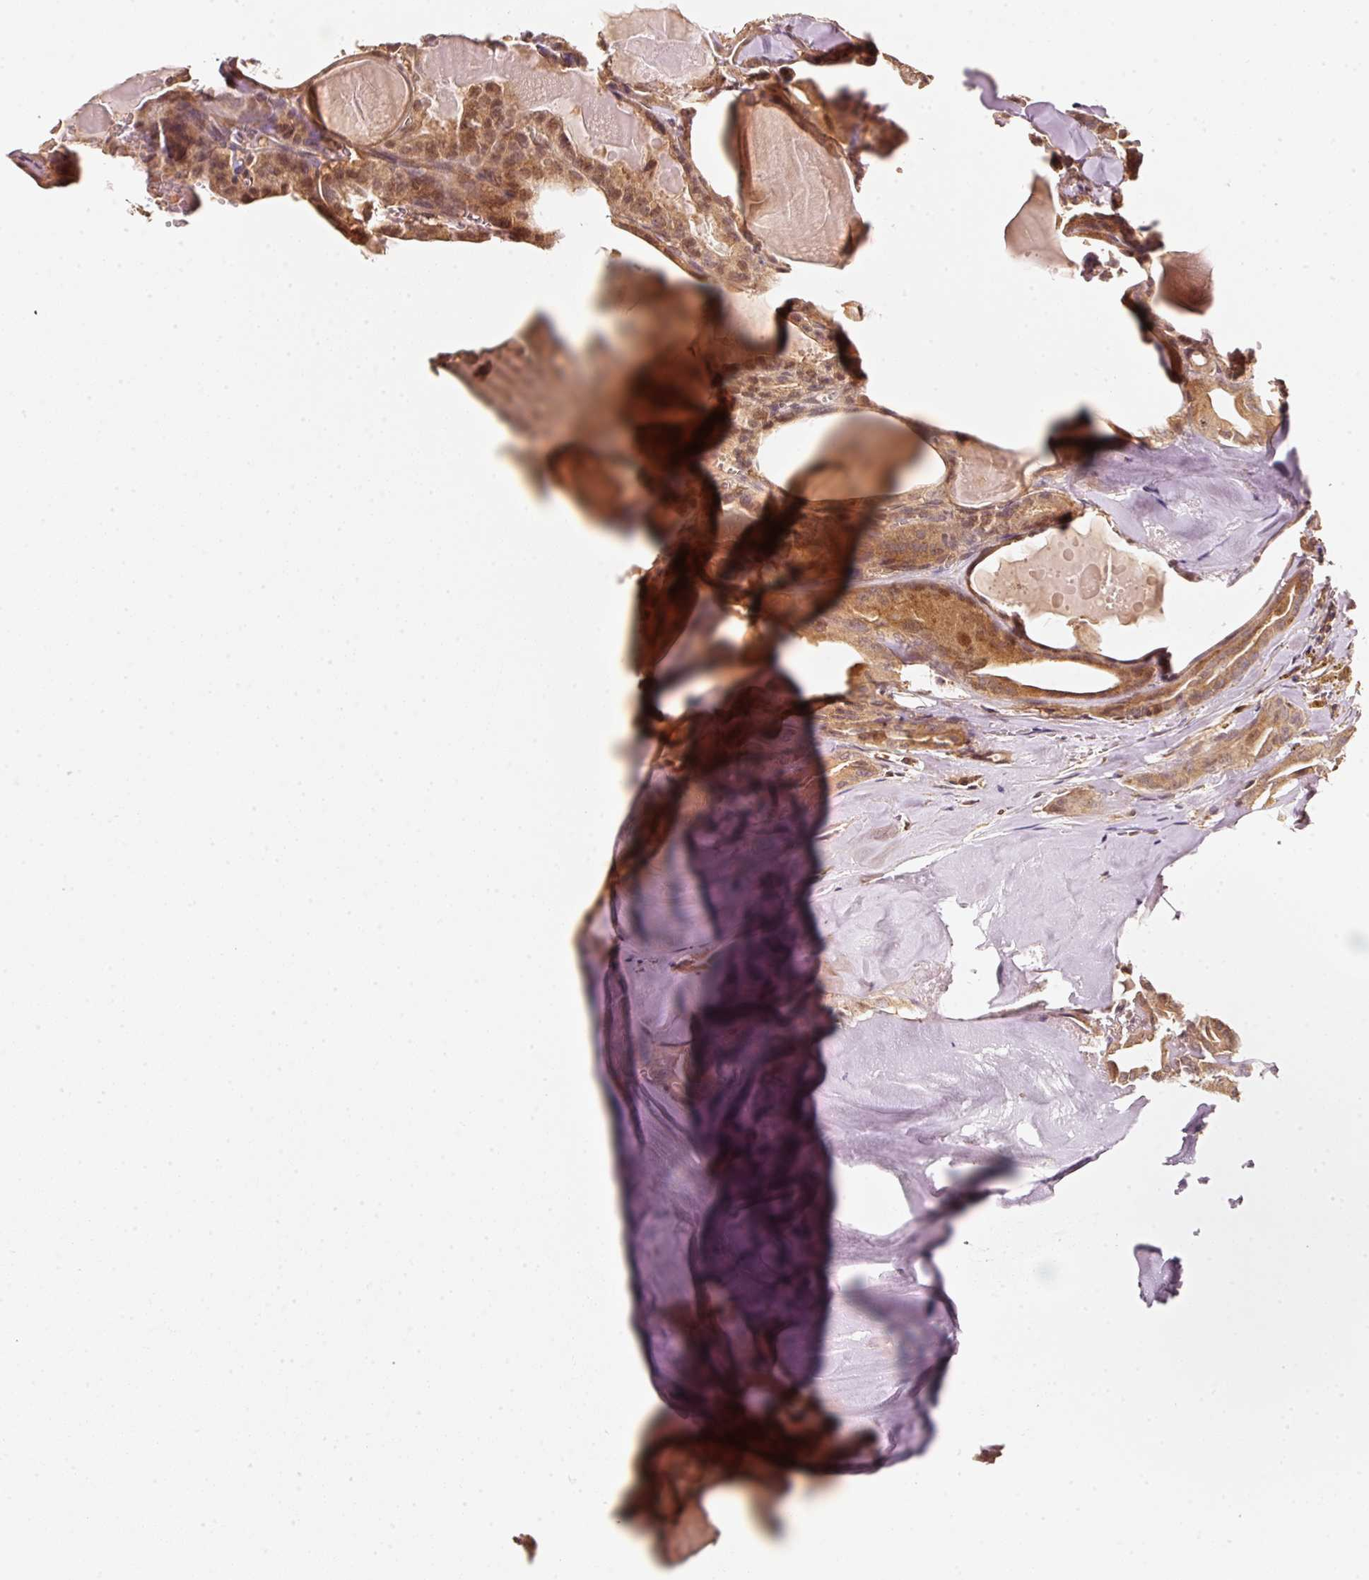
{"staining": {"intensity": "moderate", "quantity": ">75%", "location": "cytoplasmic/membranous,nuclear"}, "tissue": "thyroid cancer", "cell_type": "Tumor cells", "image_type": "cancer", "snomed": [{"axis": "morphology", "description": "Papillary adenocarcinoma, NOS"}, {"axis": "topography", "description": "Thyroid gland"}], "caption": "A high-resolution image shows immunohistochemistry (IHC) staining of thyroid papillary adenocarcinoma, which shows moderate cytoplasmic/membranous and nuclear positivity in about >75% of tumor cells.", "gene": "RRAS2", "patient": {"sex": "male", "age": 52}}